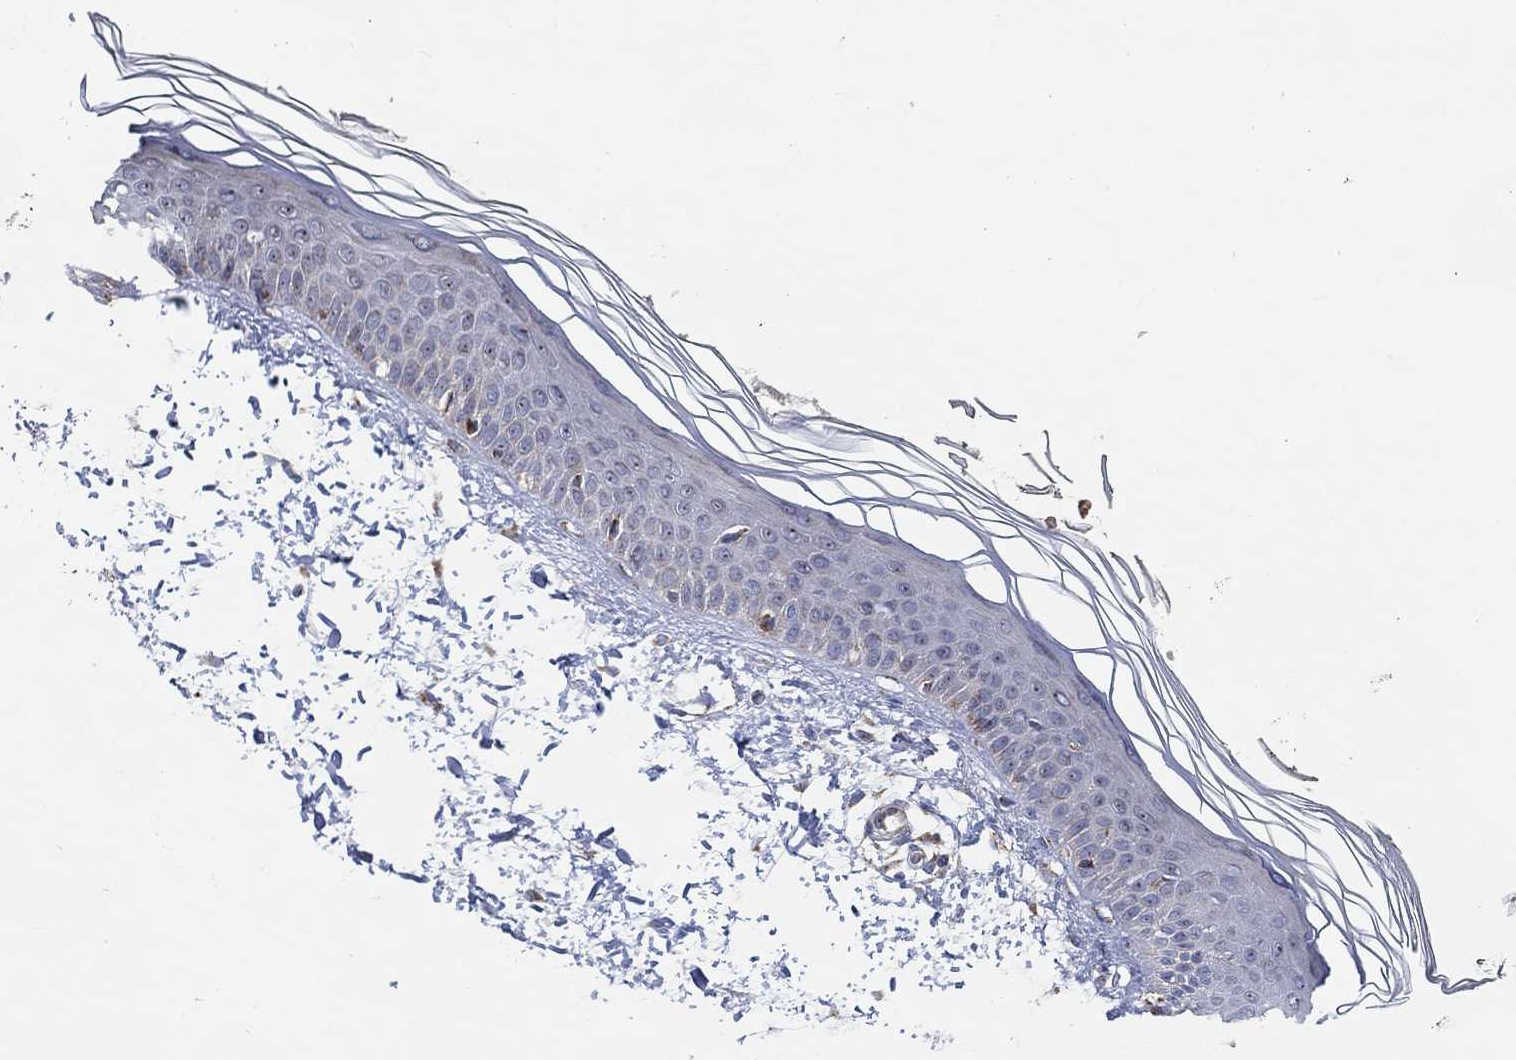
{"staining": {"intensity": "negative", "quantity": "none", "location": "none"}, "tissue": "skin", "cell_type": "Fibroblasts", "image_type": "normal", "snomed": [{"axis": "morphology", "description": "Normal tissue, NOS"}, {"axis": "topography", "description": "Skin"}], "caption": "High magnification brightfield microscopy of benign skin stained with DAB (3,3'-diaminobenzidine) (brown) and counterstained with hematoxylin (blue): fibroblasts show no significant expression. The staining is performed using DAB brown chromogen with nuclei counter-stained in using hematoxylin.", "gene": "GCAT", "patient": {"sex": "female", "age": 62}}